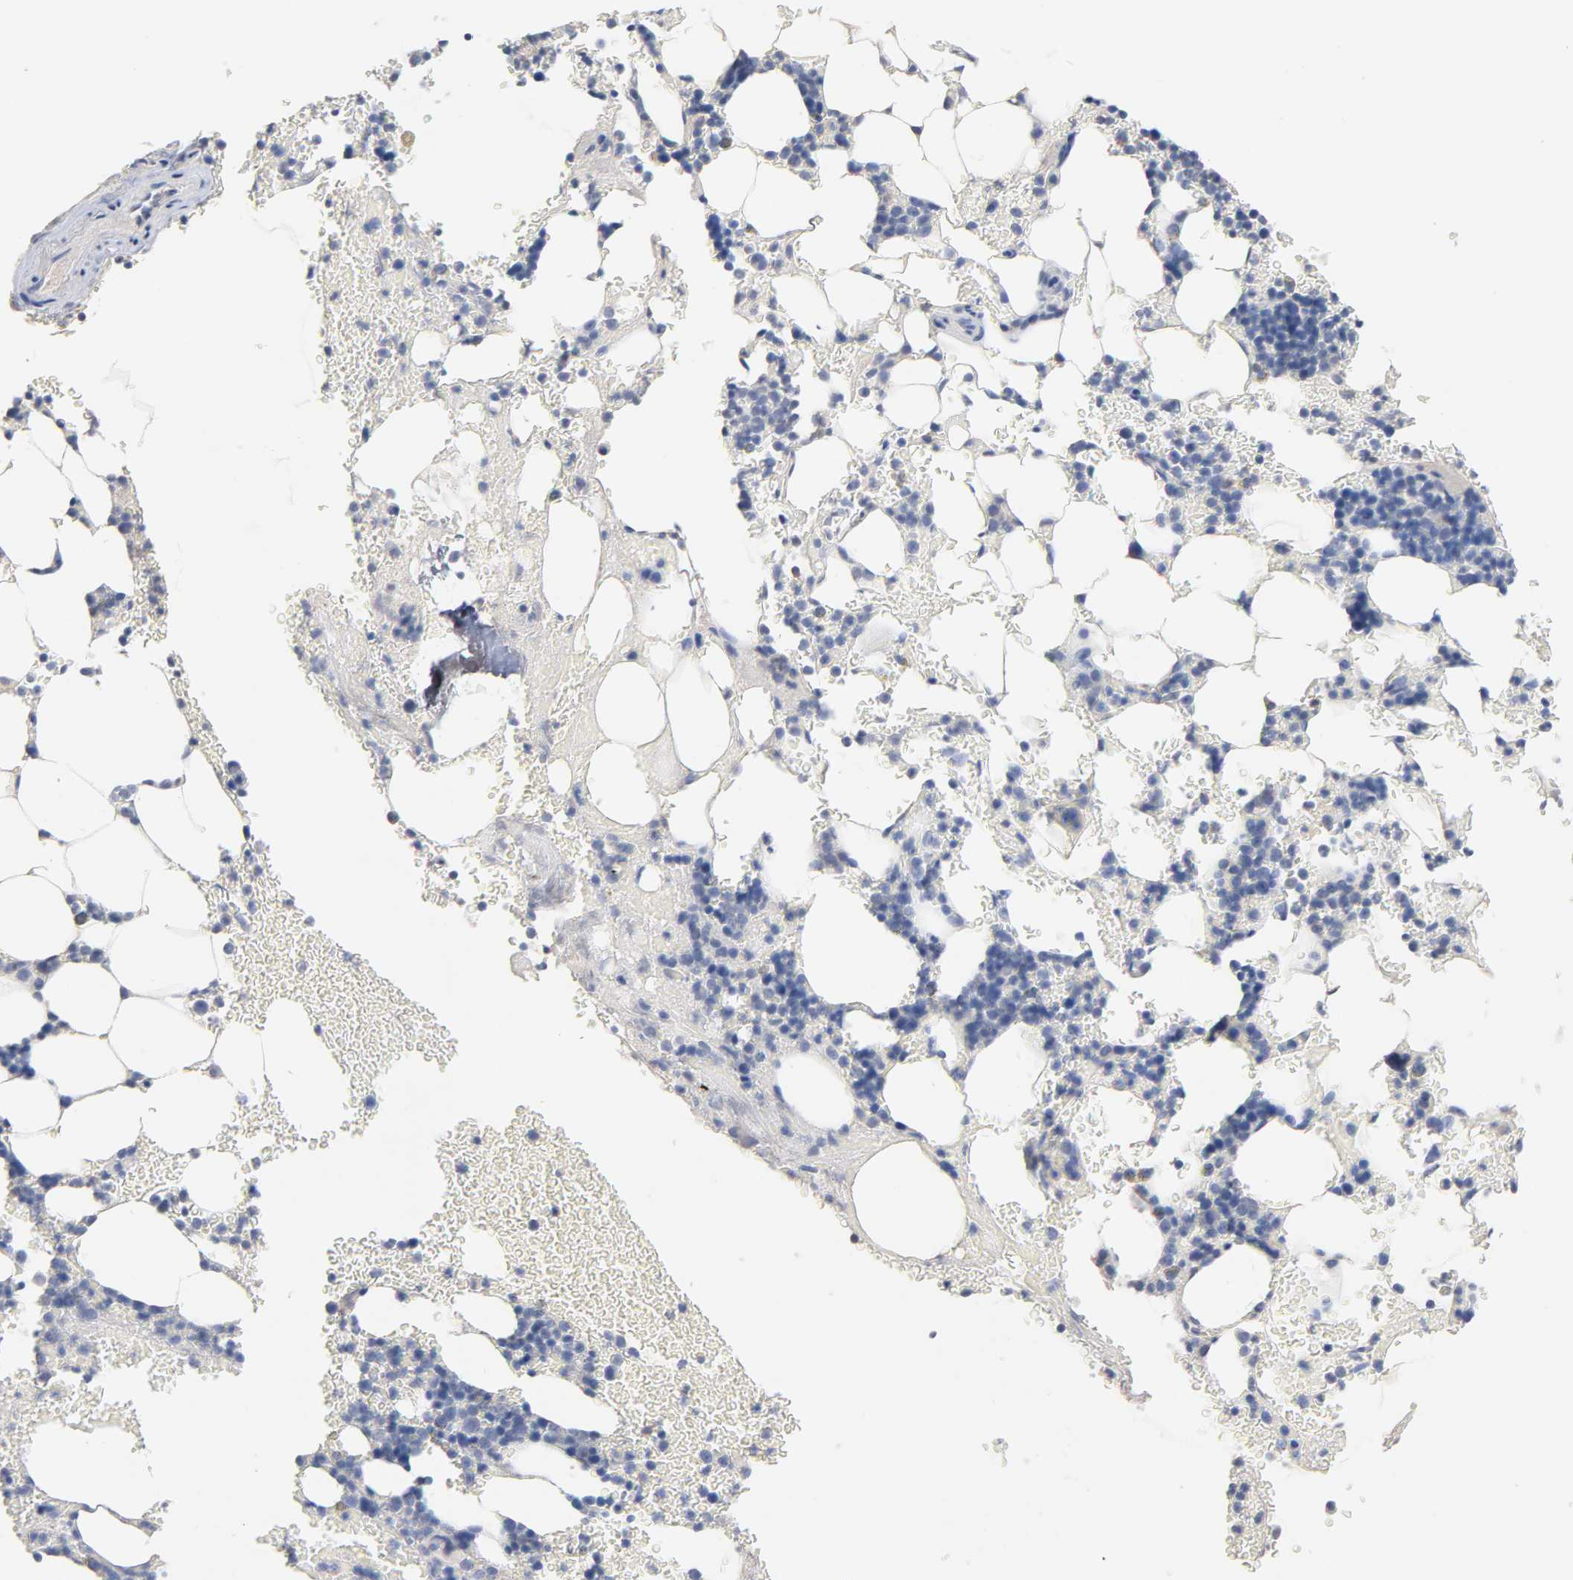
{"staining": {"intensity": "negative", "quantity": "none", "location": "none"}, "tissue": "bone marrow", "cell_type": "Hematopoietic cells", "image_type": "normal", "snomed": [{"axis": "morphology", "description": "Normal tissue, NOS"}, {"axis": "topography", "description": "Bone marrow"}], "caption": "Unremarkable bone marrow was stained to show a protein in brown. There is no significant expression in hematopoietic cells.", "gene": "ZCCHC13", "patient": {"sex": "female", "age": 73}}